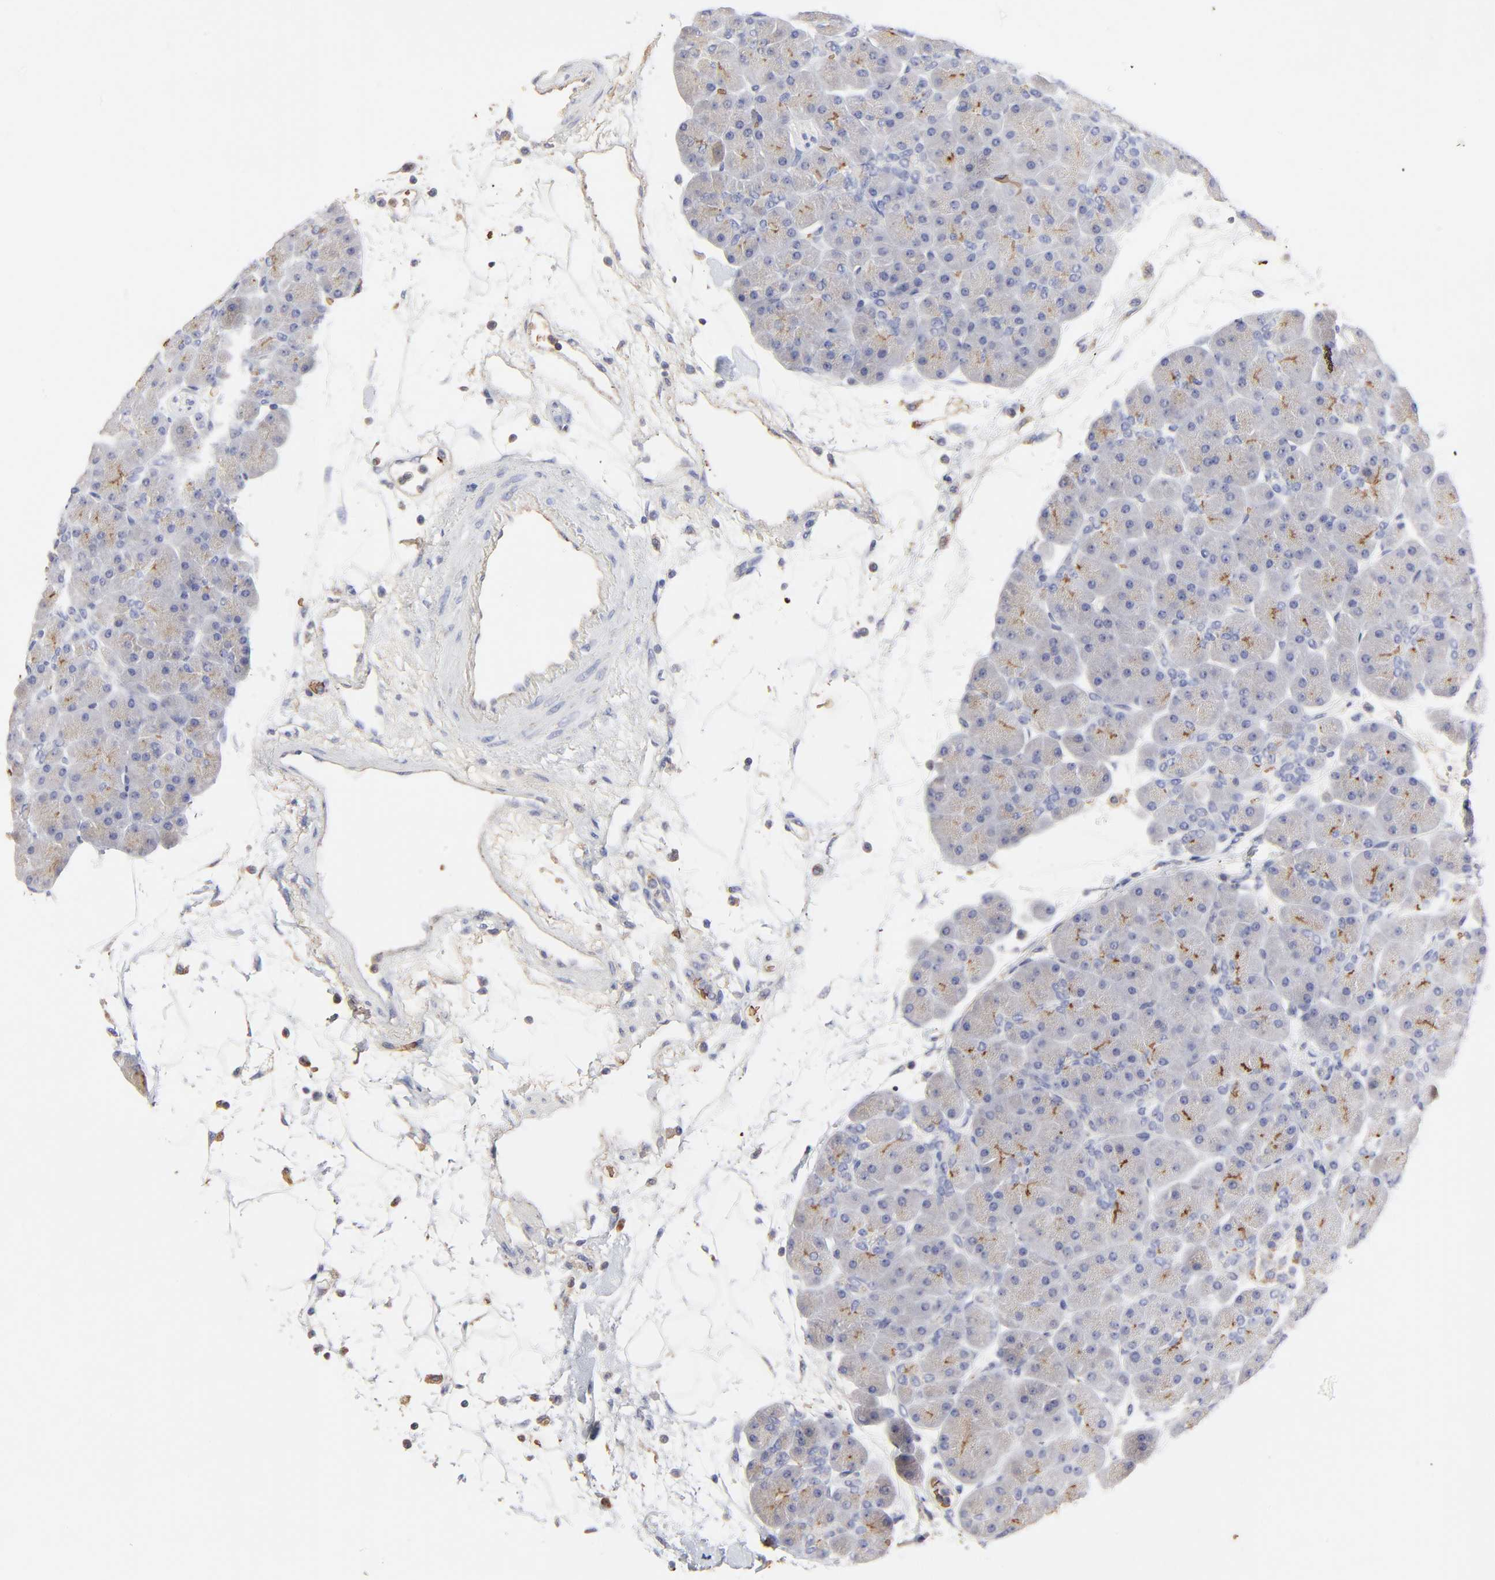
{"staining": {"intensity": "moderate", "quantity": "<25%", "location": "cytoplasmic/membranous"}, "tissue": "pancreas", "cell_type": "Exocrine glandular cells", "image_type": "normal", "snomed": [{"axis": "morphology", "description": "Normal tissue, NOS"}, {"axis": "topography", "description": "Pancreas"}], "caption": "A photomicrograph of human pancreas stained for a protein demonstrates moderate cytoplasmic/membranous brown staining in exocrine glandular cells. (DAB IHC, brown staining for protein, blue staining for nuclei).", "gene": "PAG1", "patient": {"sex": "male", "age": 66}}